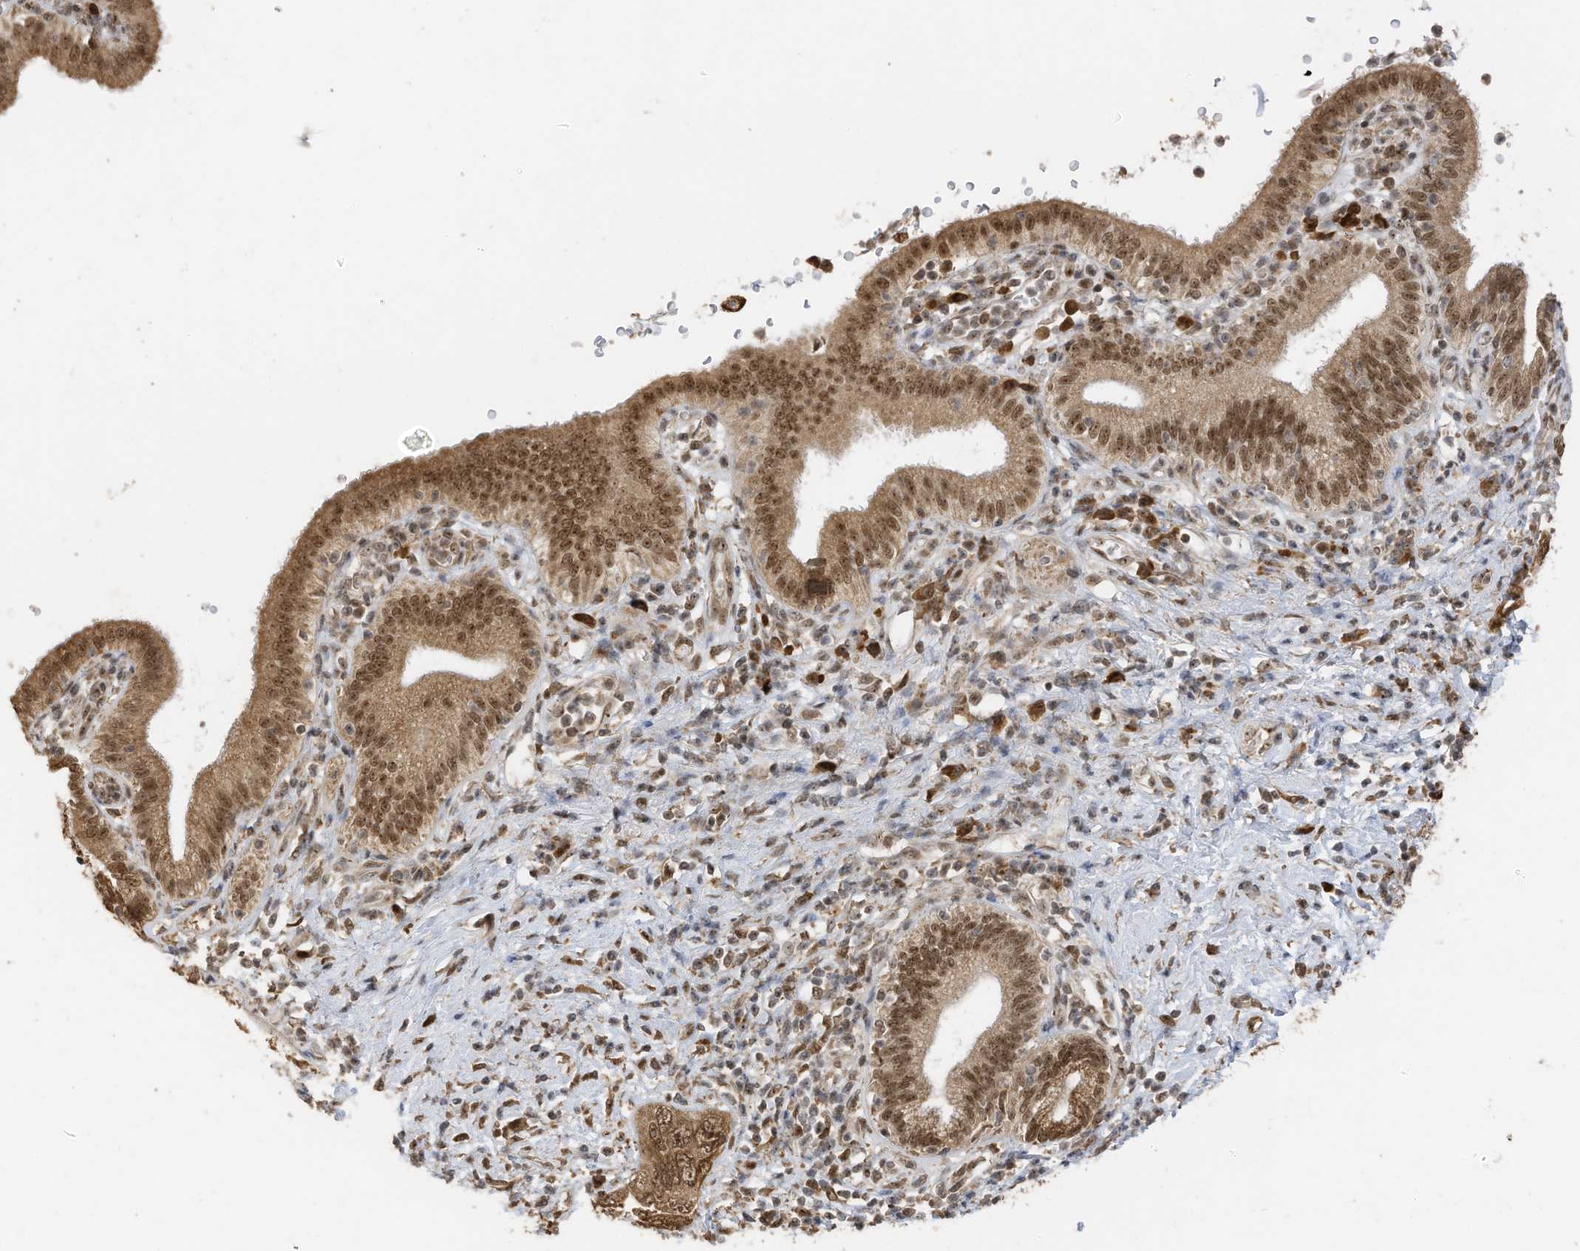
{"staining": {"intensity": "moderate", "quantity": ">75%", "location": "cytoplasmic/membranous,nuclear"}, "tissue": "pancreatic cancer", "cell_type": "Tumor cells", "image_type": "cancer", "snomed": [{"axis": "morphology", "description": "Adenocarcinoma, NOS"}, {"axis": "topography", "description": "Pancreas"}], "caption": "Approximately >75% of tumor cells in human adenocarcinoma (pancreatic) exhibit moderate cytoplasmic/membranous and nuclear protein staining as visualized by brown immunohistochemical staining.", "gene": "ERLEC1", "patient": {"sex": "female", "age": 73}}